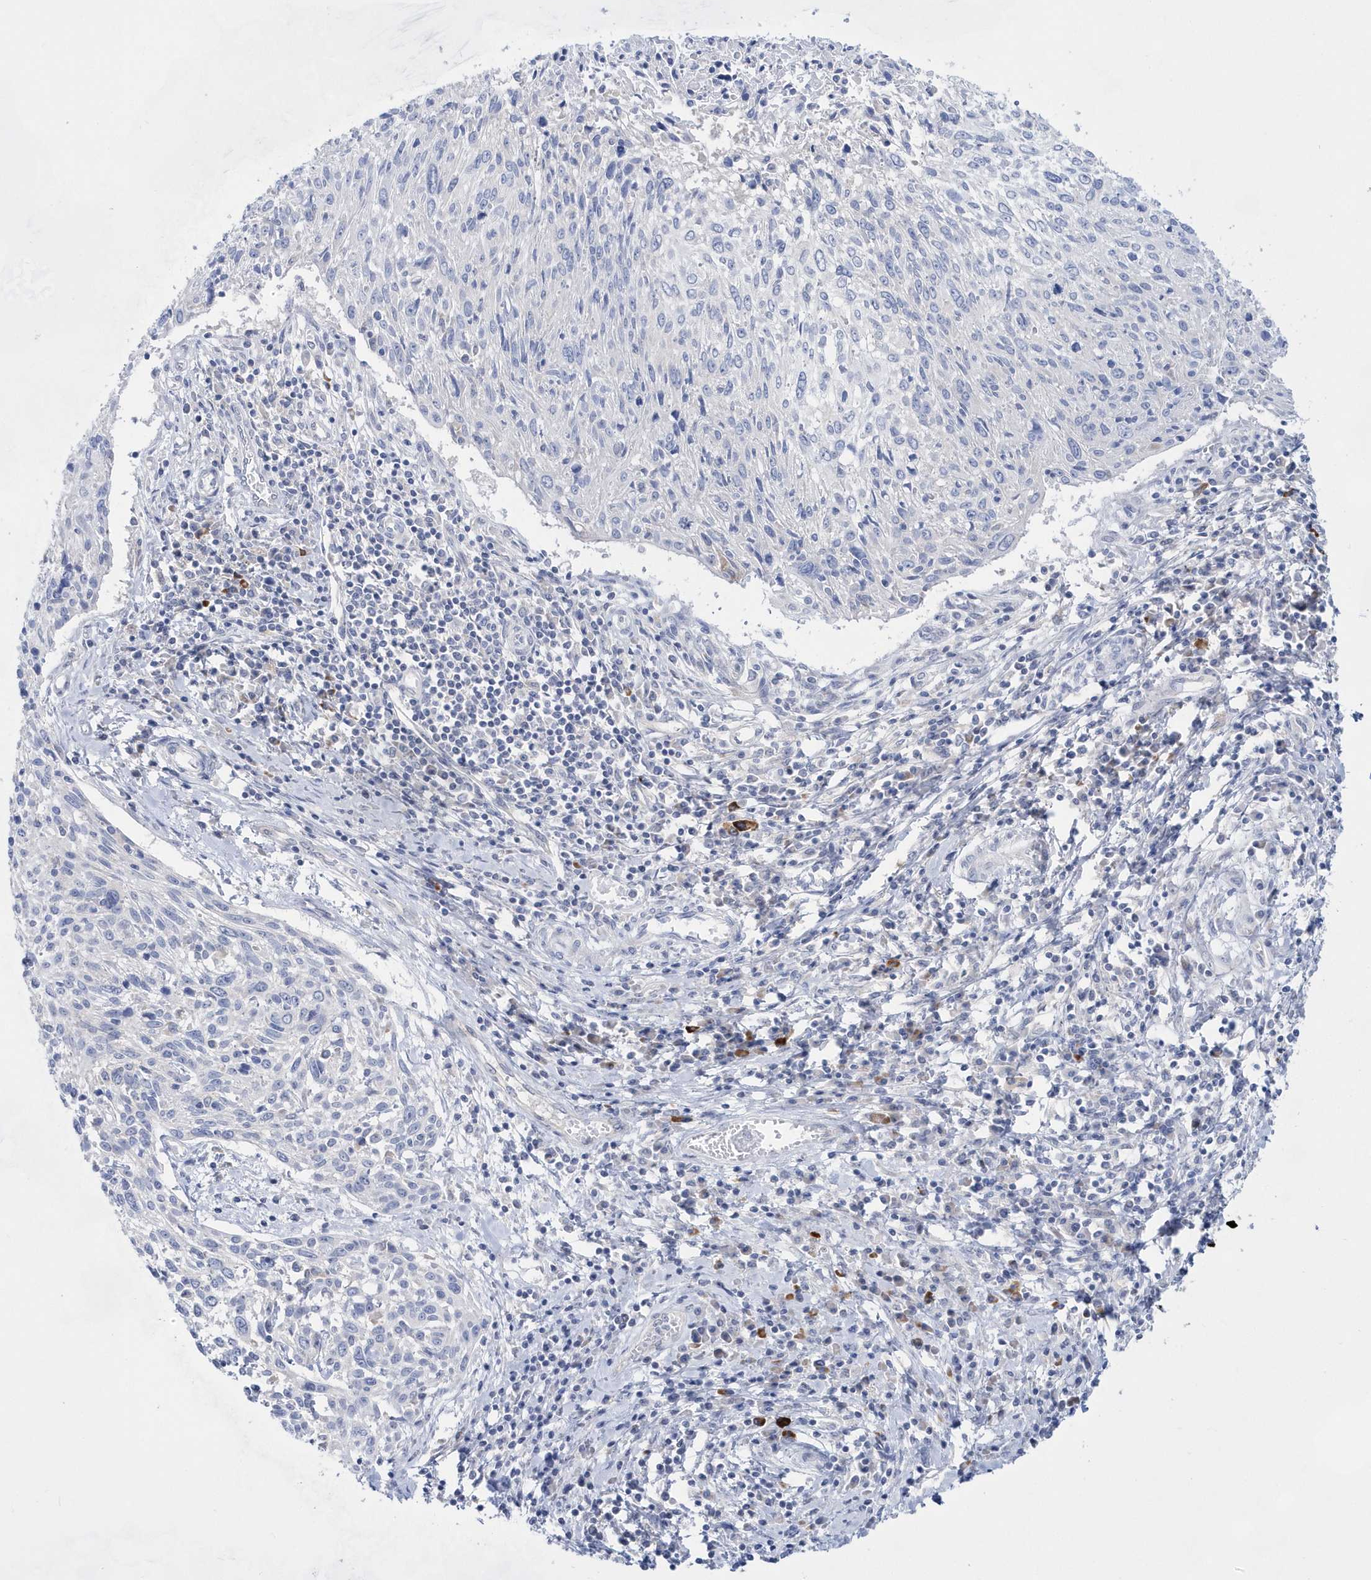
{"staining": {"intensity": "negative", "quantity": "none", "location": "none"}, "tissue": "cervical cancer", "cell_type": "Tumor cells", "image_type": "cancer", "snomed": [{"axis": "morphology", "description": "Squamous cell carcinoma, NOS"}, {"axis": "topography", "description": "Cervix"}], "caption": "Cervical cancer was stained to show a protein in brown. There is no significant staining in tumor cells.", "gene": "BDH2", "patient": {"sex": "female", "age": 51}}